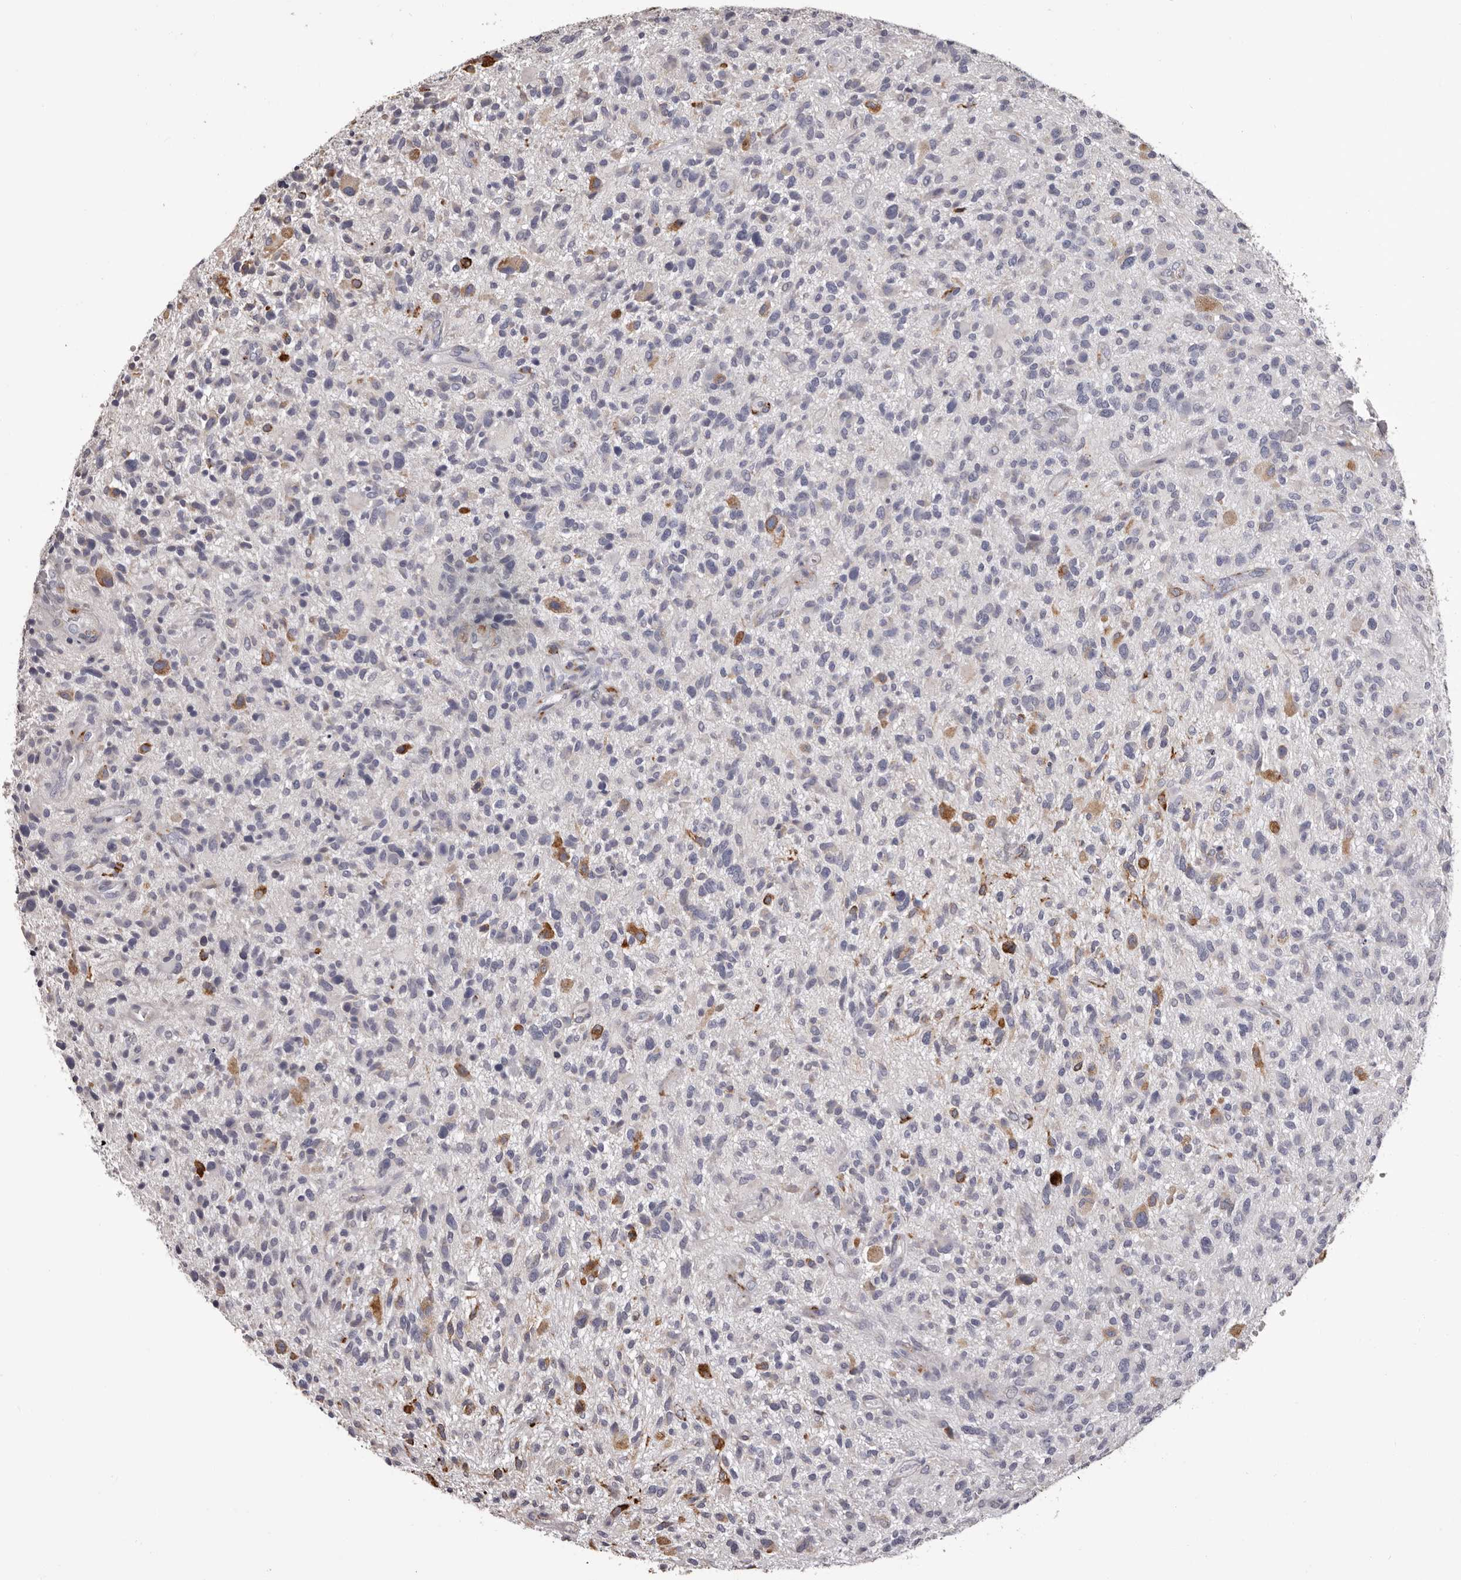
{"staining": {"intensity": "negative", "quantity": "none", "location": "none"}, "tissue": "glioma", "cell_type": "Tumor cells", "image_type": "cancer", "snomed": [{"axis": "morphology", "description": "Glioma, malignant, High grade"}, {"axis": "topography", "description": "Brain"}], "caption": "High-grade glioma (malignant) stained for a protein using immunohistochemistry (IHC) exhibits no expression tumor cells.", "gene": "COL6A1", "patient": {"sex": "male", "age": 47}}